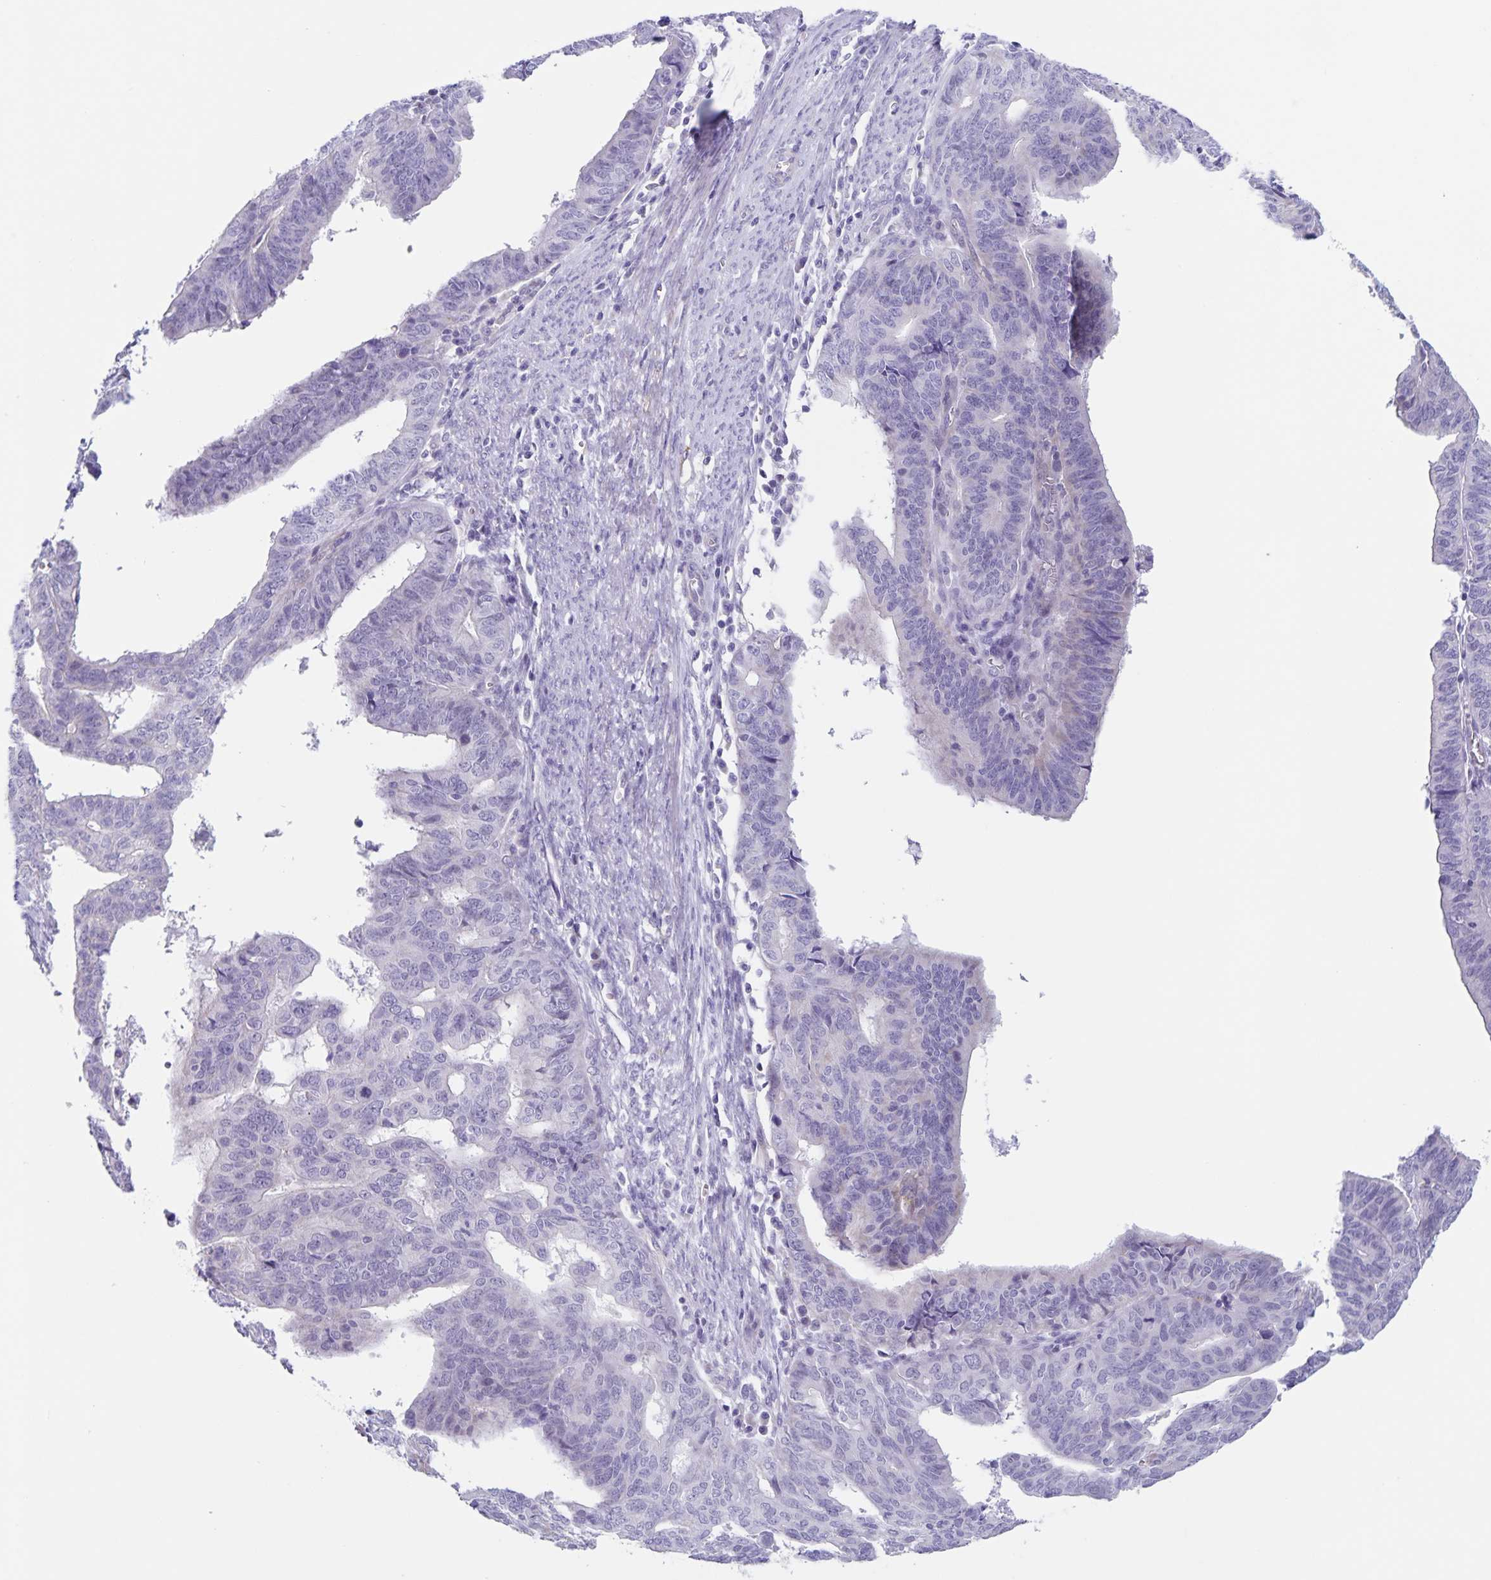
{"staining": {"intensity": "negative", "quantity": "none", "location": "none"}, "tissue": "endometrial cancer", "cell_type": "Tumor cells", "image_type": "cancer", "snomed": [{"axis": "morphology", "description": "Adenocarcinoma, NOS"}, {"axis": "topography", "description": "Endometrium"}], "caption": "A high-resolution histopathology image shows immunohistochemistry staining of endometrial cancer (adenocarcinoma), which displays no significant positivity in tumor cells.", "gene": "SYNM", "patient": {"sex": "female", "age": 65}}